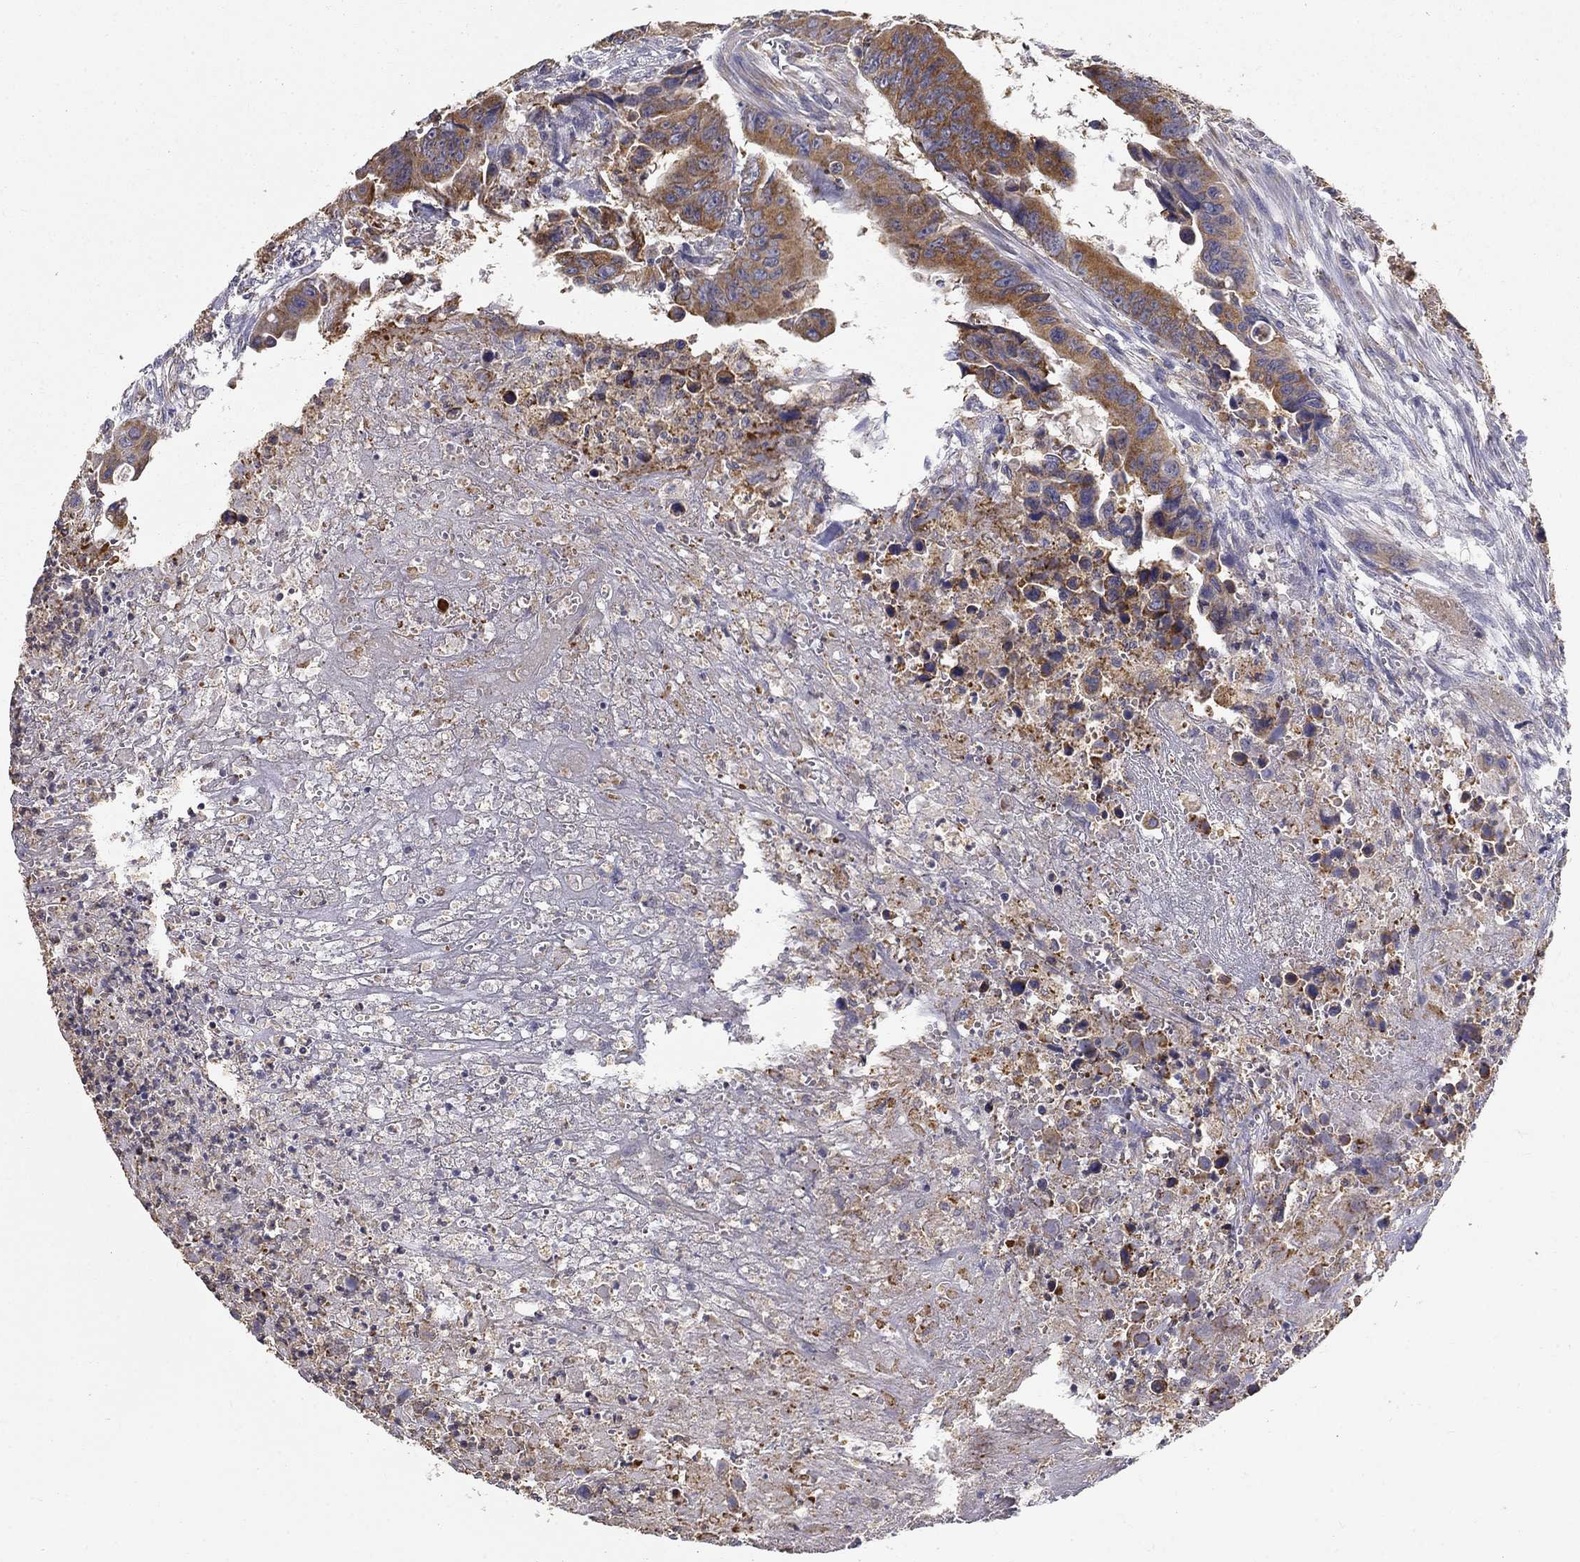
{"staining": {"intensity": "moderate", "quantity": ">75%", "location": "cytoplasmic/membranous"}, "tissue": "colorectal cancer", "cell_type": "Tumor cells", "image_type": "cancer", "snomed": [{"axis": "morphology", "description": "Adenocarcinoma, NOS"}, {"axis": "topography", "description": "Colon"}], "caption": "Brown immunohistochemical staining in human adenocarcinoma (colorectal) exhibits moderate cytoplasmic/membranous positivity in about >75% of tumor cells. The staining is performed using DAB (3,3'-diaminobenzidine) brown chromogen to label protein expression. The nuclei are counter-stained blue using hematoxylin.", "gene": "PRDX4", "patient": {"sex": "female", "age": 87}}